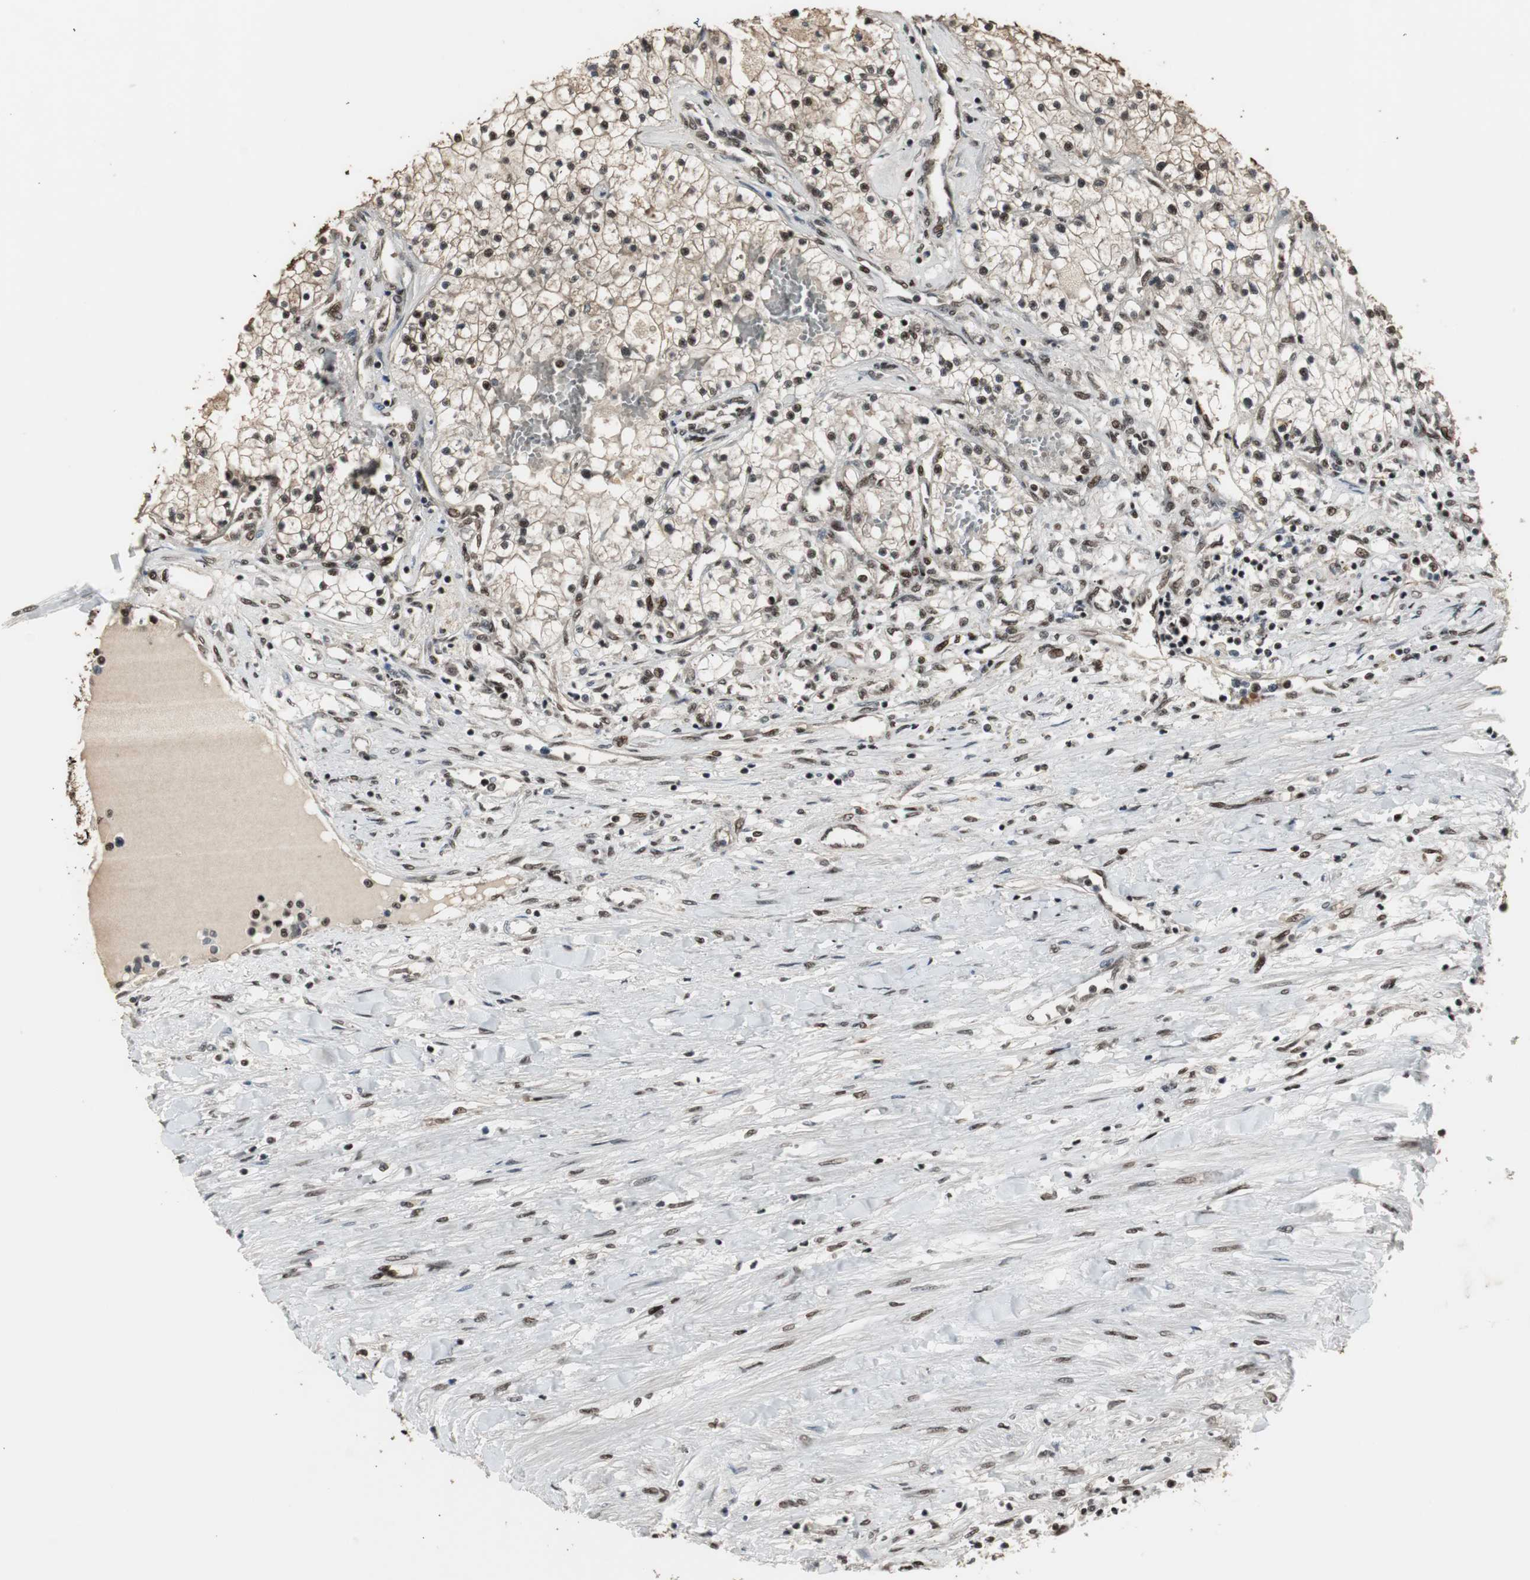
{"staining": {"intensity": "moderate", "quantity": ">75%", "location": "nuclear"}, "tissue": "renal cancer", "cell_type": "Tumor cells", "image_type": "cancer", "snomed": [{"axis": "morphology", "description": "Adenocarcinoma, NOS"}, {"axis": "topography", "description": "Kidney"}], "caption": "High-magnification brightfield microscopy of renal cancer stained with DAB (brown) and counterstained with hematoxylin (blue). tumor cells exhibit moderate nuclear expression is appreciated in approximately>75% of cells. (IHC, brightfield microscopy, high magnification).", "gene": "TAF5", "patient": {"sex": "male", "age": 68}}